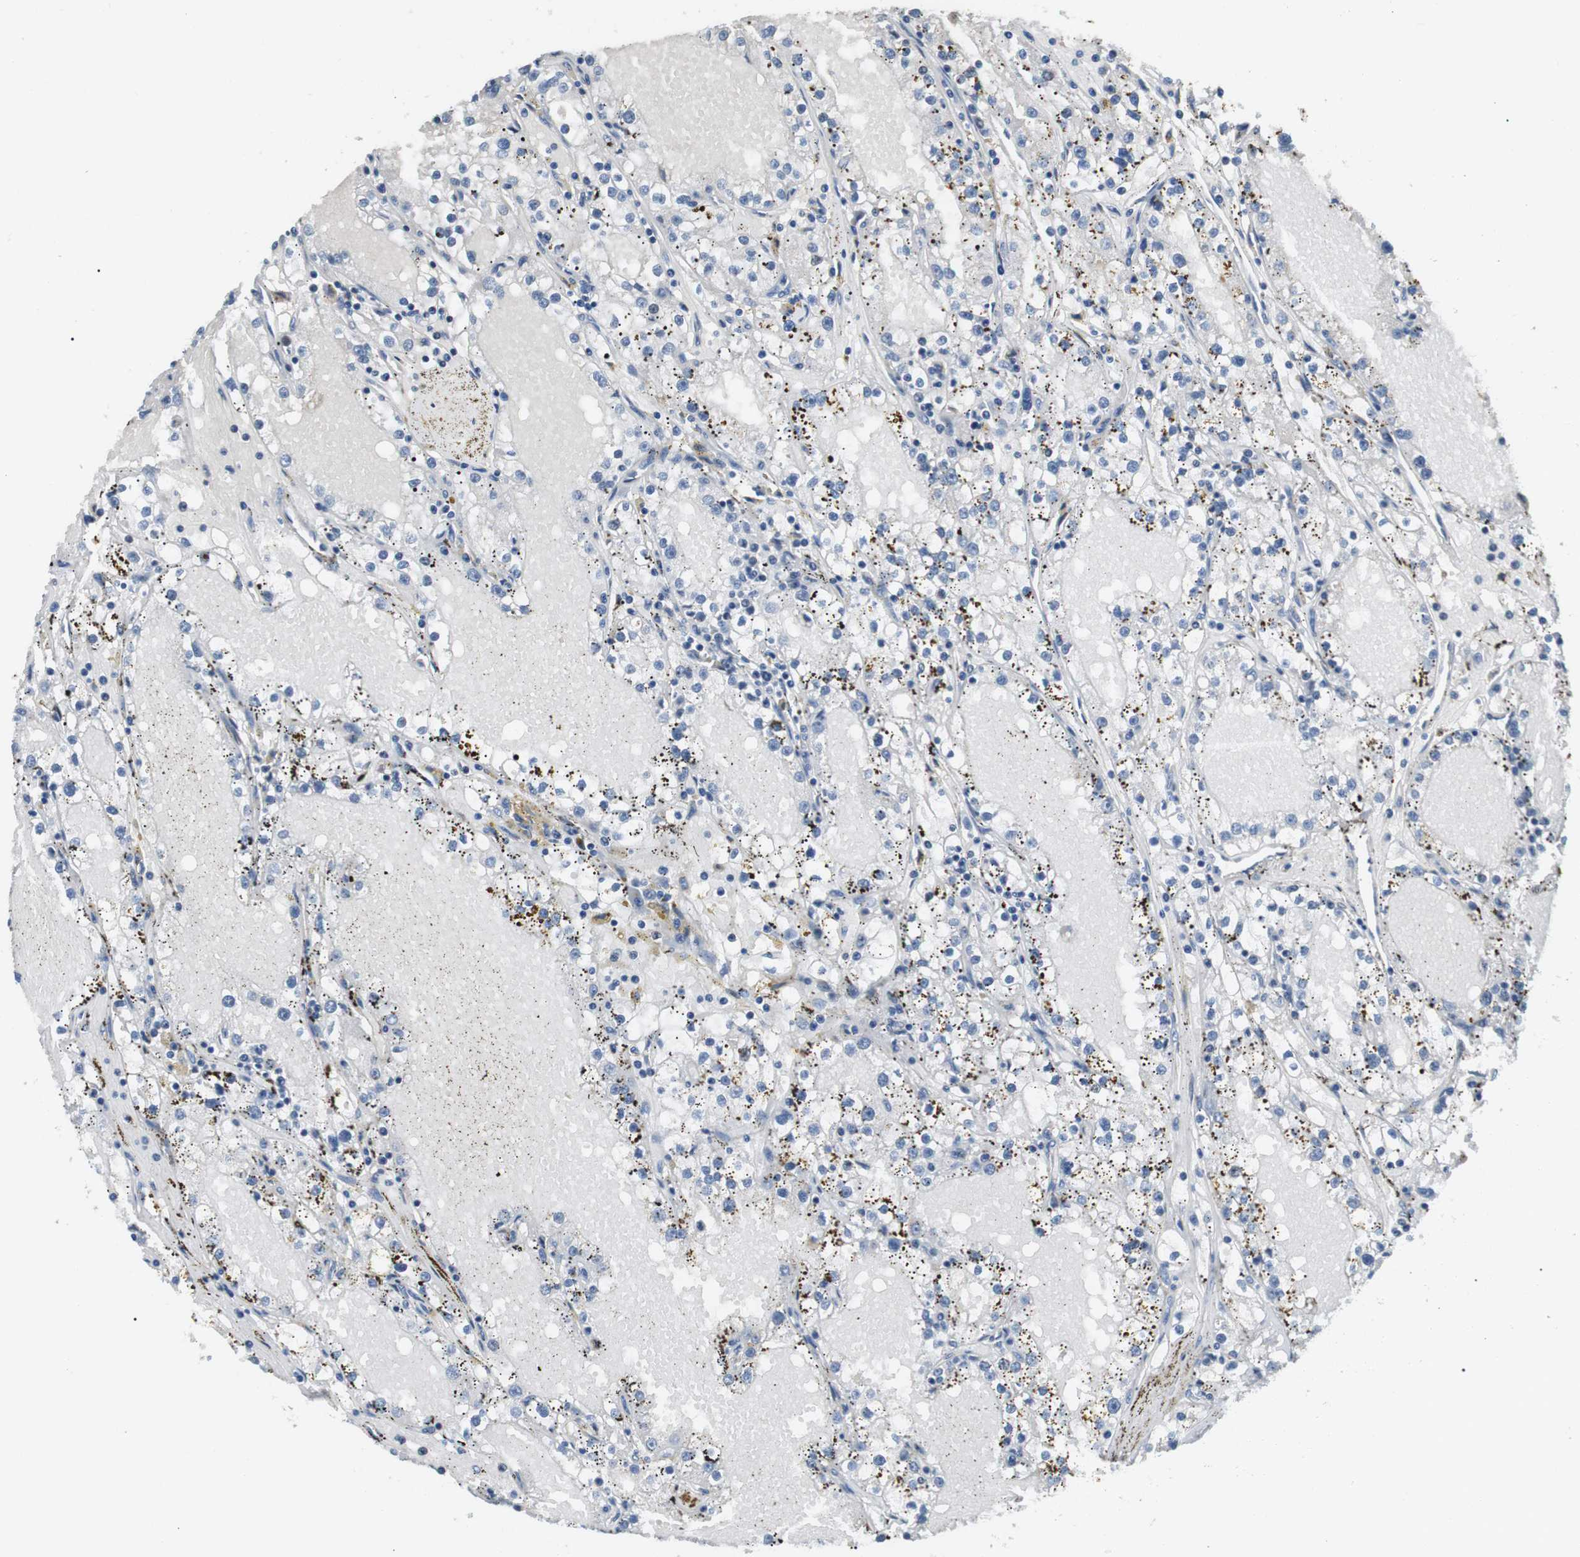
{"staining": {"intensity": "negative", "quantity": "none", "location": "none"}, "tissue": "renal cancer", "cell_type": "Tumor cells", "image_type": "cancer", "snomed": [{"axis": "morphology", "description": "Adenocarcinoma, NOS"}, {"axis": "topography", "description": "Kidney"}], "caption": "Image shows no significant protein expression in tumor cells of adenocarcinoma (renal). (DAB immunohistochemistry (IHC) with hematoxylin counter stain).", "gene": "DIPK1A", "patient": {"sex": "male", "age": 56}}